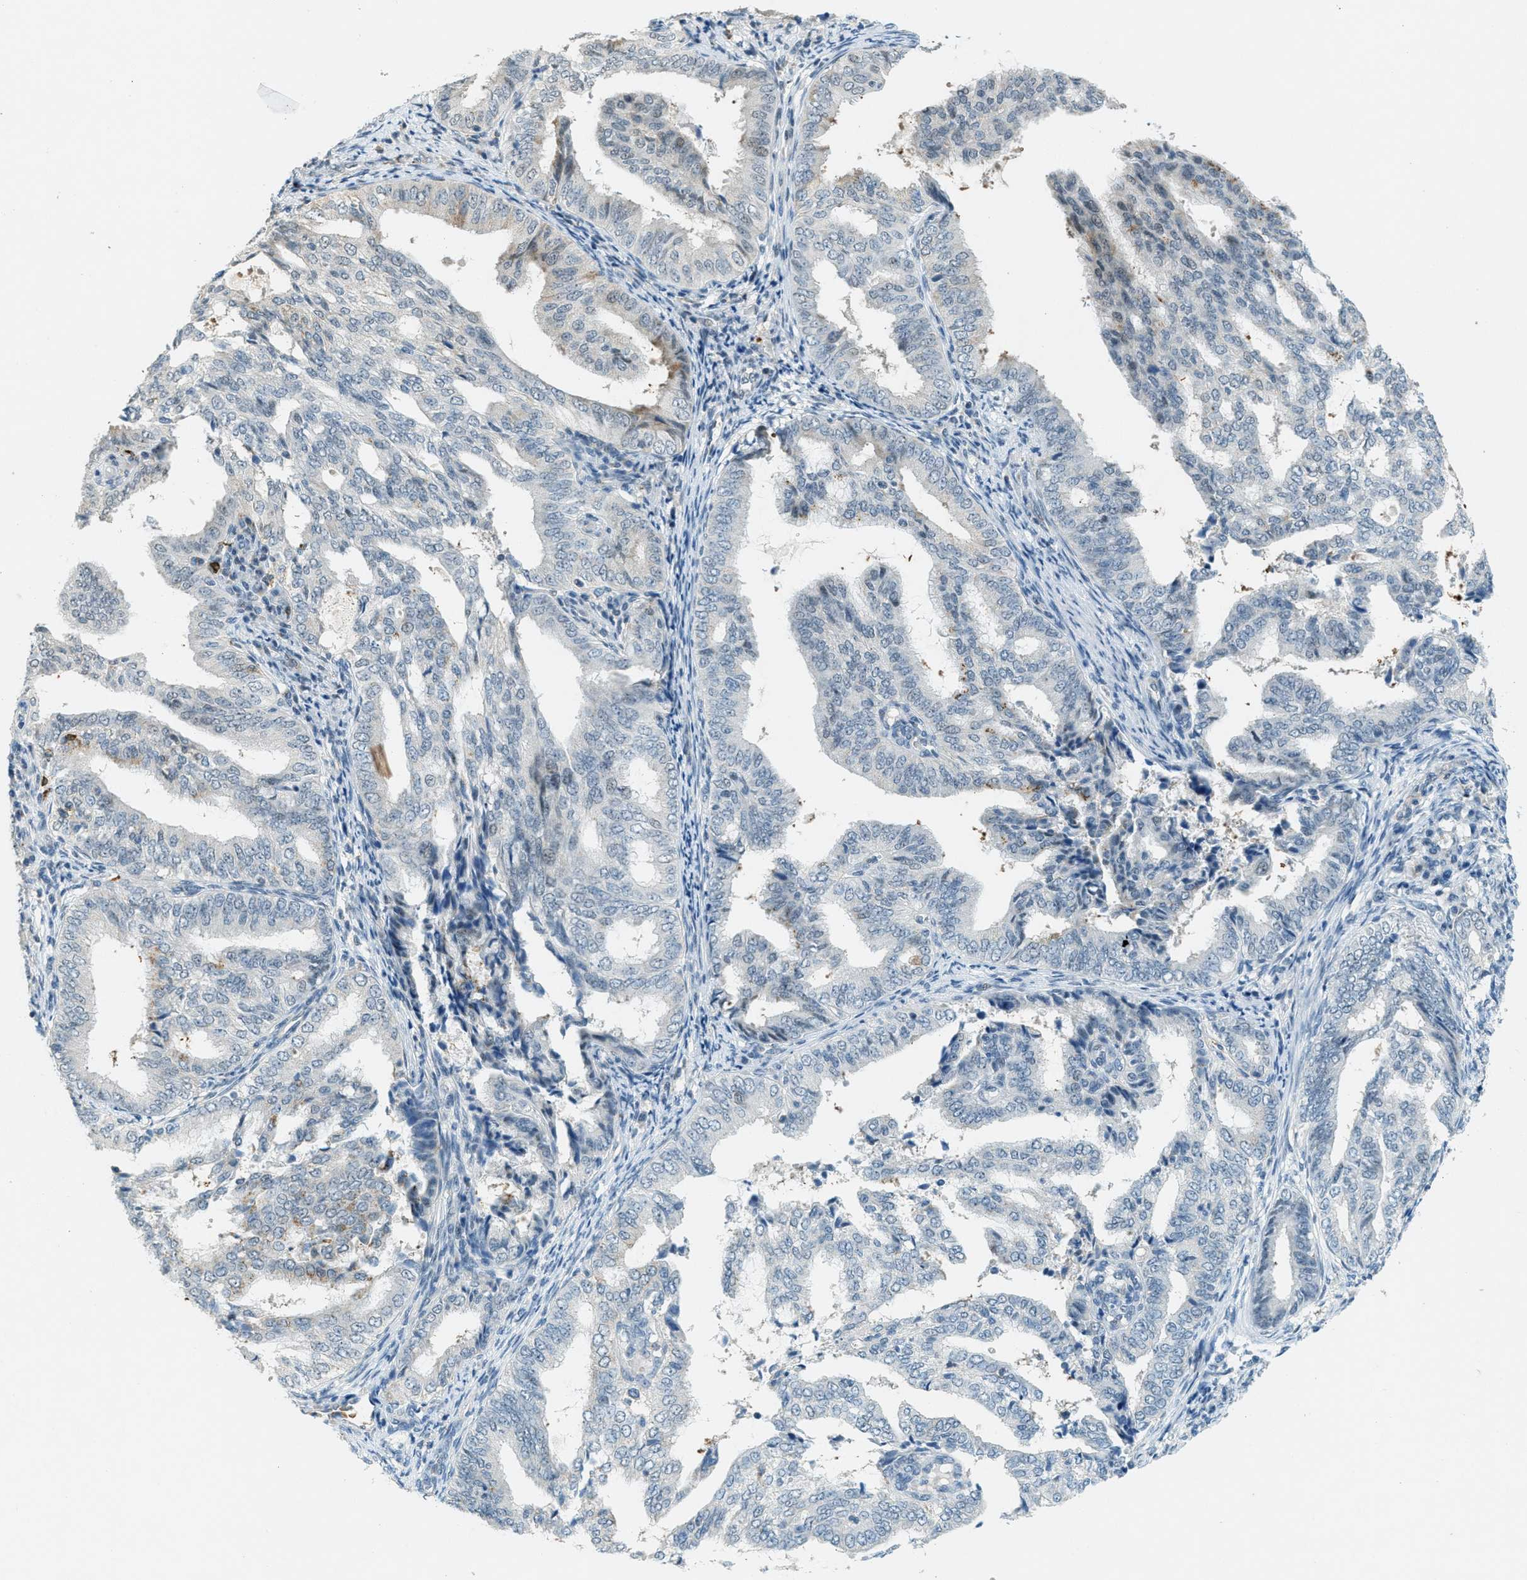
{"staining": {"intensity": "negative", "quantity": "none", "location": "none"}, "tissue": "endometrial cancer", "cell_type": "Tumor cells", "image_type": "cancer", "snomed": [{"axis": "morphology", "description": "Adenocarcinoma, NOS"}, {"axis": "topography", "description": "Endometrium"}], "caption": "Adenocarcinoma (endometrial) was stained to show a protein in brown. There is no significant positivity in tumor cells.", "gene": "FYN", "patient": {"sex": "female", "age": 58}}